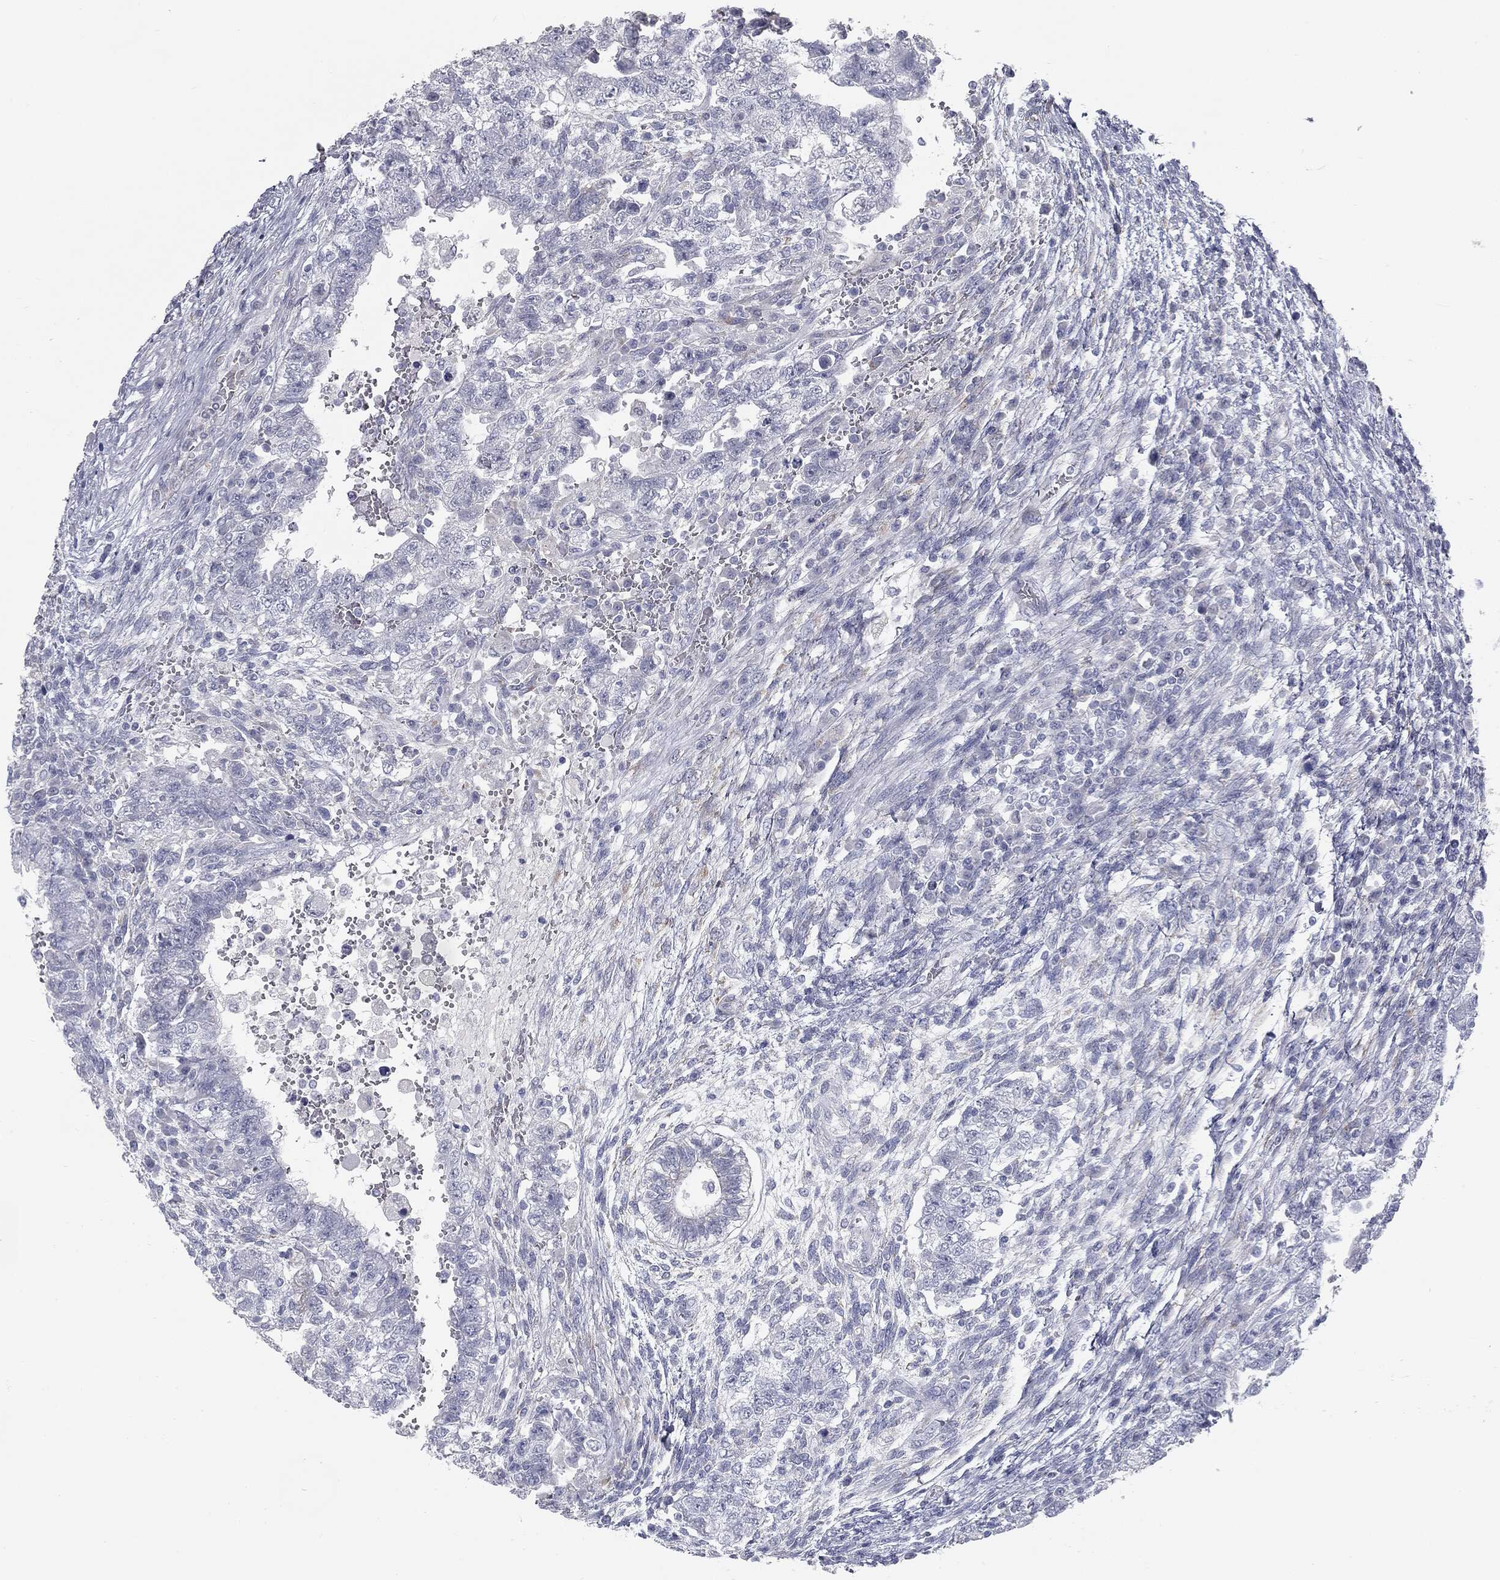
{"staining": {"intensity": "negative", "quantity": "none", "location": "none"}, "tissue": "testis cancer", "cell_type": "Tumor cells", "image_type": "cancer", "snomed": [{"axis": "morphology", "description": "Carcinoma, Embryonal, NOS"}, {"axis": "topography", "description": "Testis"}], "caption": "The image displays no significant staining in tumor cells of testis cancer.", "gene": "MUC5AC", "patient": {"sex": "male", "age": 26}}